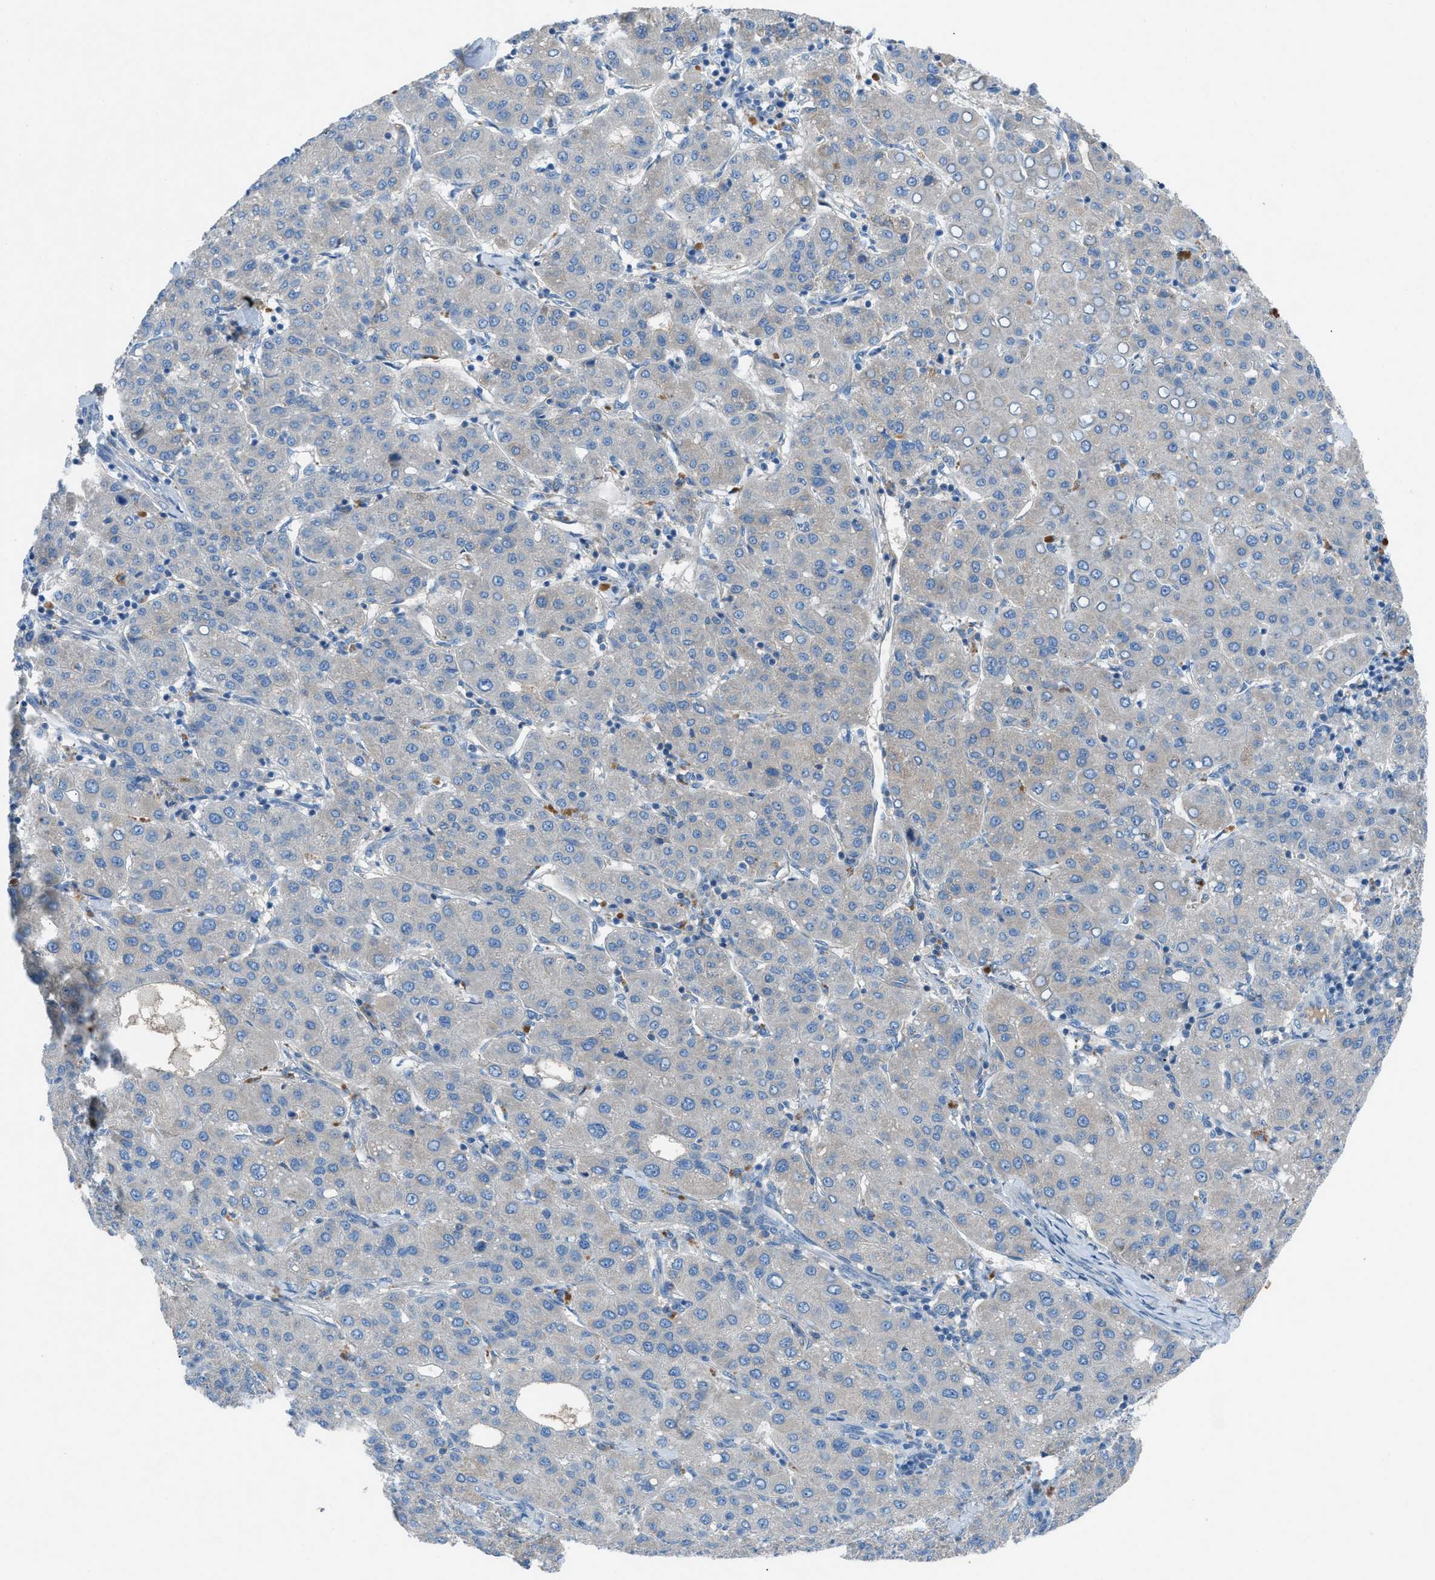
{"staining": {"intensity": "negative", "quantity": "none", "location": "none"}, "tissue": "liver cancer", "cell_type": "Tumor cells", "image_type": "cancer", "snomed": [{"axis": "morphology", "description": "Carcinoma, Hepatocellular, NOS"}, {"axis": "topography", "description": "Liver"}], "caption": "High power microscopy micrograph of an immunohistochemistry (IHC) image of liver cancer, revealing no significant positivity in tumor cells.", "gene": "C5AR2", "patient": {"sex": "male", "age": 65}}